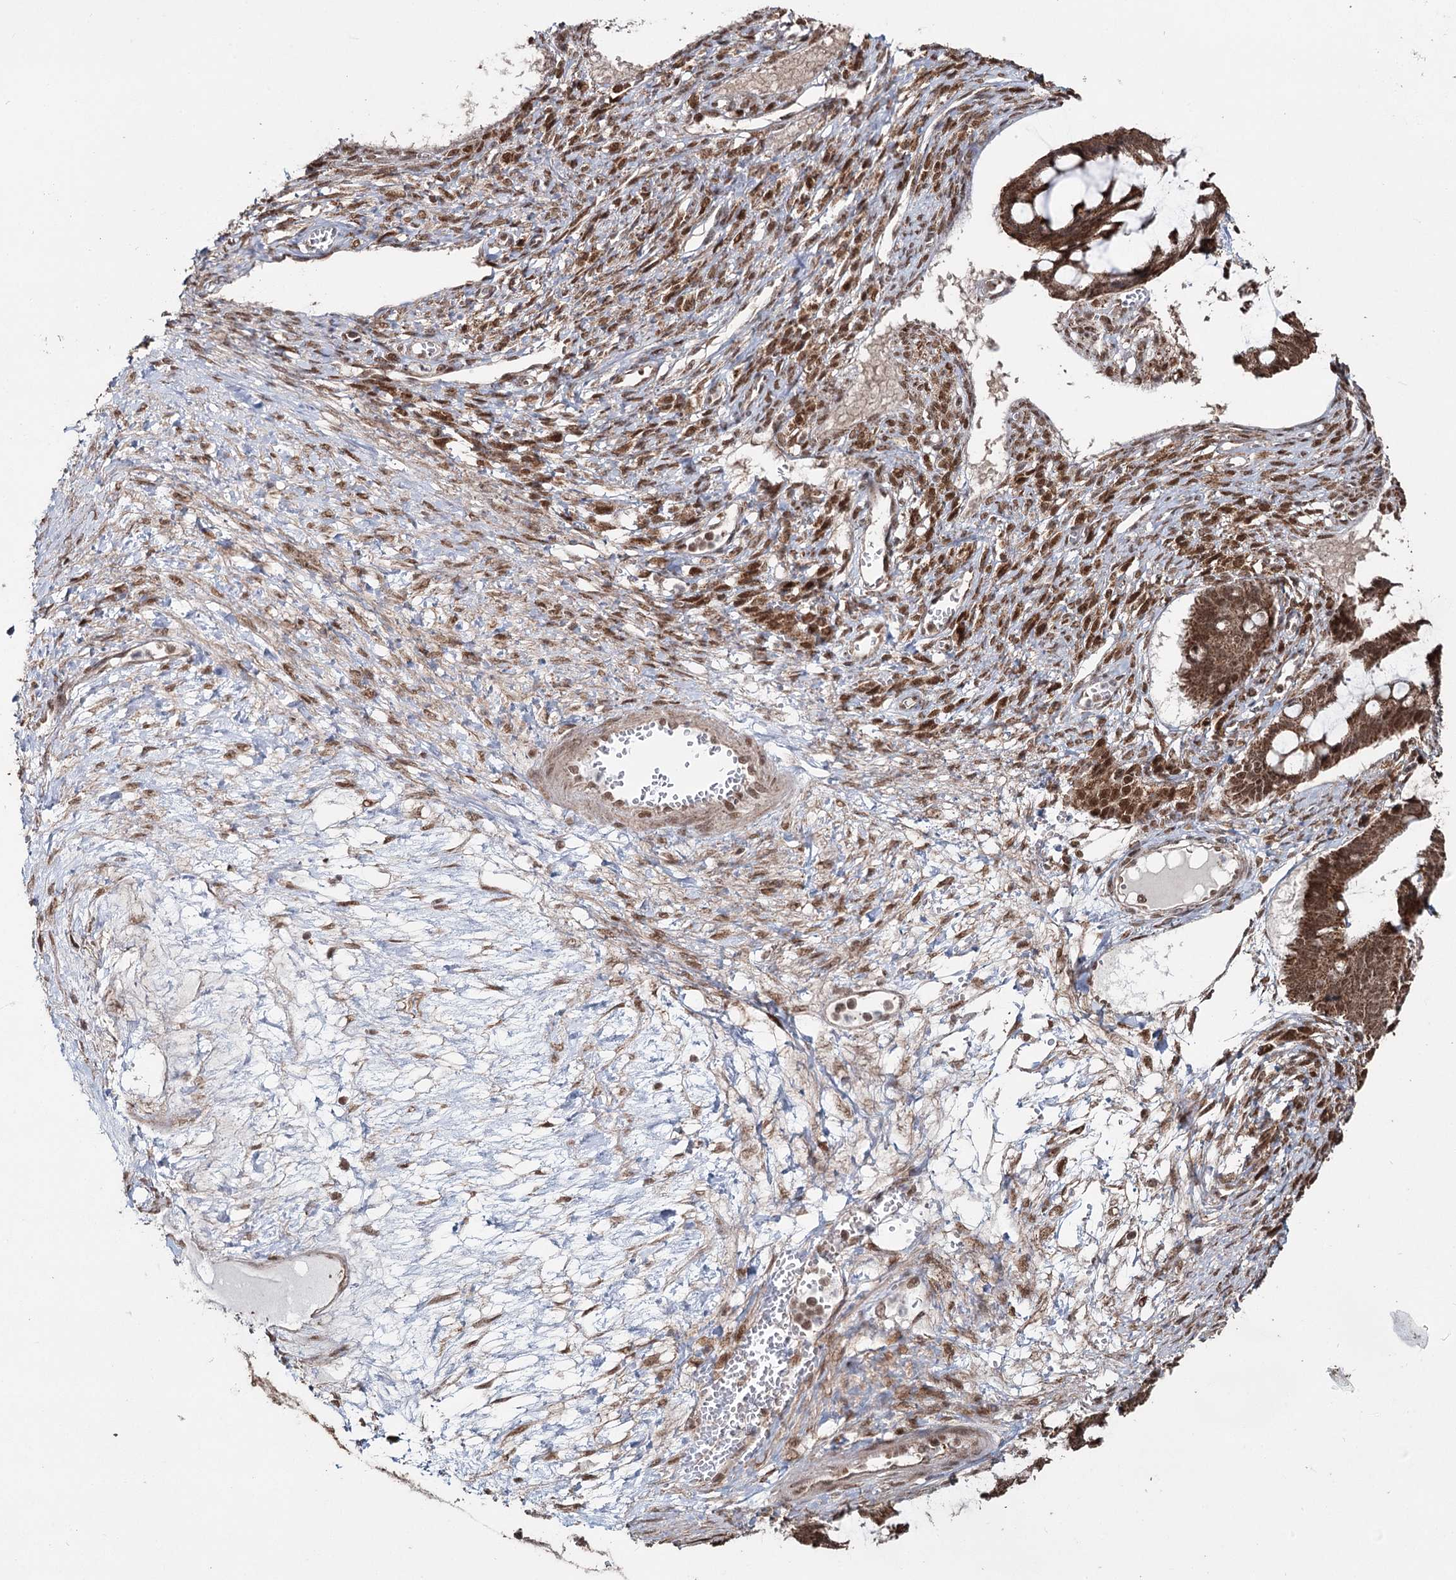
{"staining": {"intensity": "moderate", "quantity": ">75%", "location": "cytoplasmic/membranous,nuclear"}, "tissue": "ovarian cancer", "cell_type": "Tumor cells", "image_type": "cancer", "snomed": [{"axis": "morphology", "description": "Cystadenocarcinoma, mucinous, NOS"}, {"axis": "topography", "description": "Ovary"}], "caption": "Ovarian cancer tissue demonstrates moderate cytoplasmic/membranous and nuclear staining in about >75% of tumor cells", "gene": "PDHX", "patient": {"sex": "female", "age": 73}}